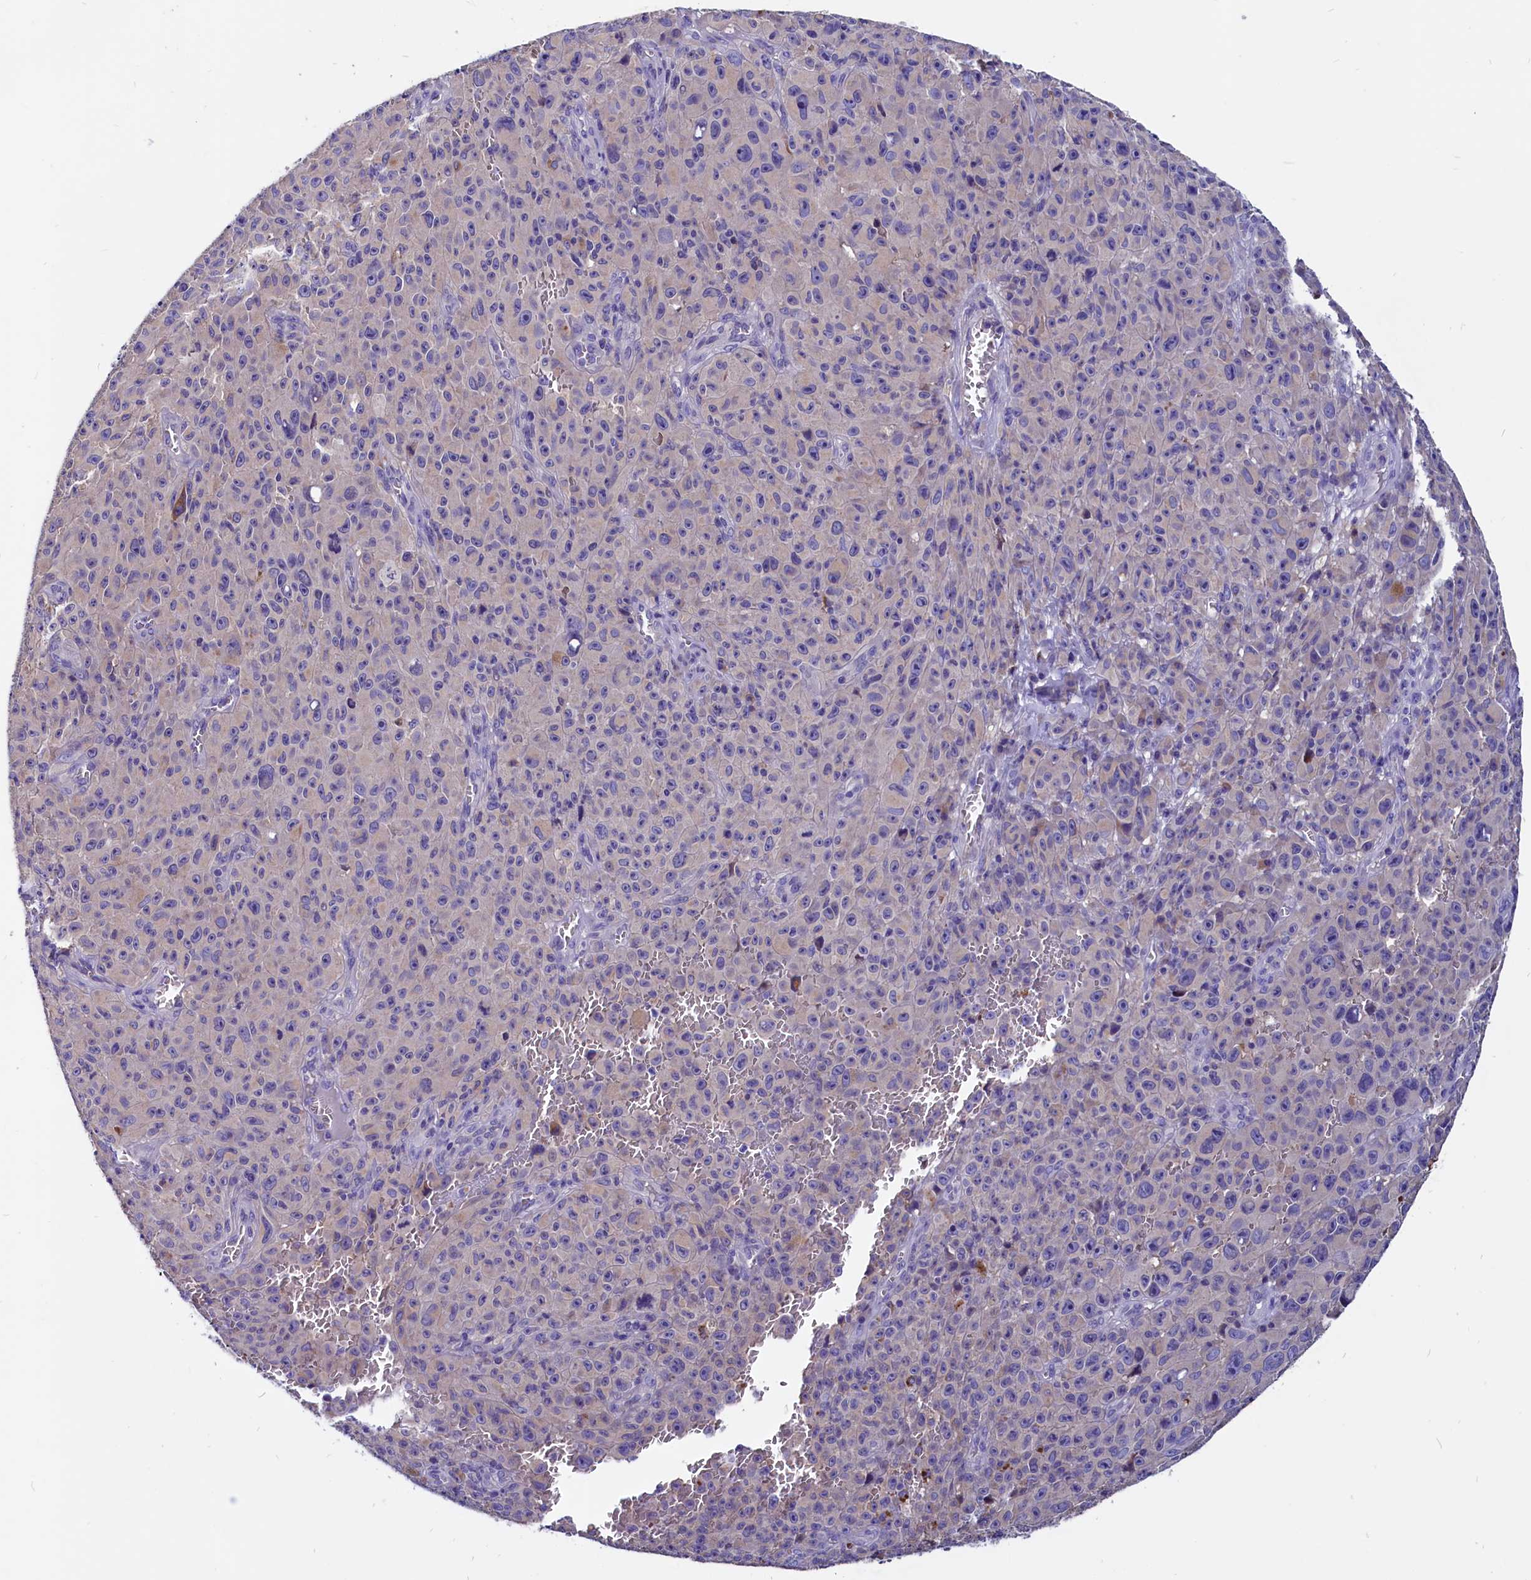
{"staining": {"intensity": "negative", "quantity": "none", "location": "none"}, "tissue": "melanoma", "cell_type": "Tumor cells", "image_type": "cancer", "snomed": [{"axis": "morphology", "description": "Malignant melanoma, NOS"}, {"axis": "topography", "description": "Skin"}], "caption": "An immunohistochemistry micrograph of malignant melanoma is shown. There is no staining in tumor cells of malignant melanoma.", "gene": "CCBE1", "patient": {"sex": "female", "age": 82}}